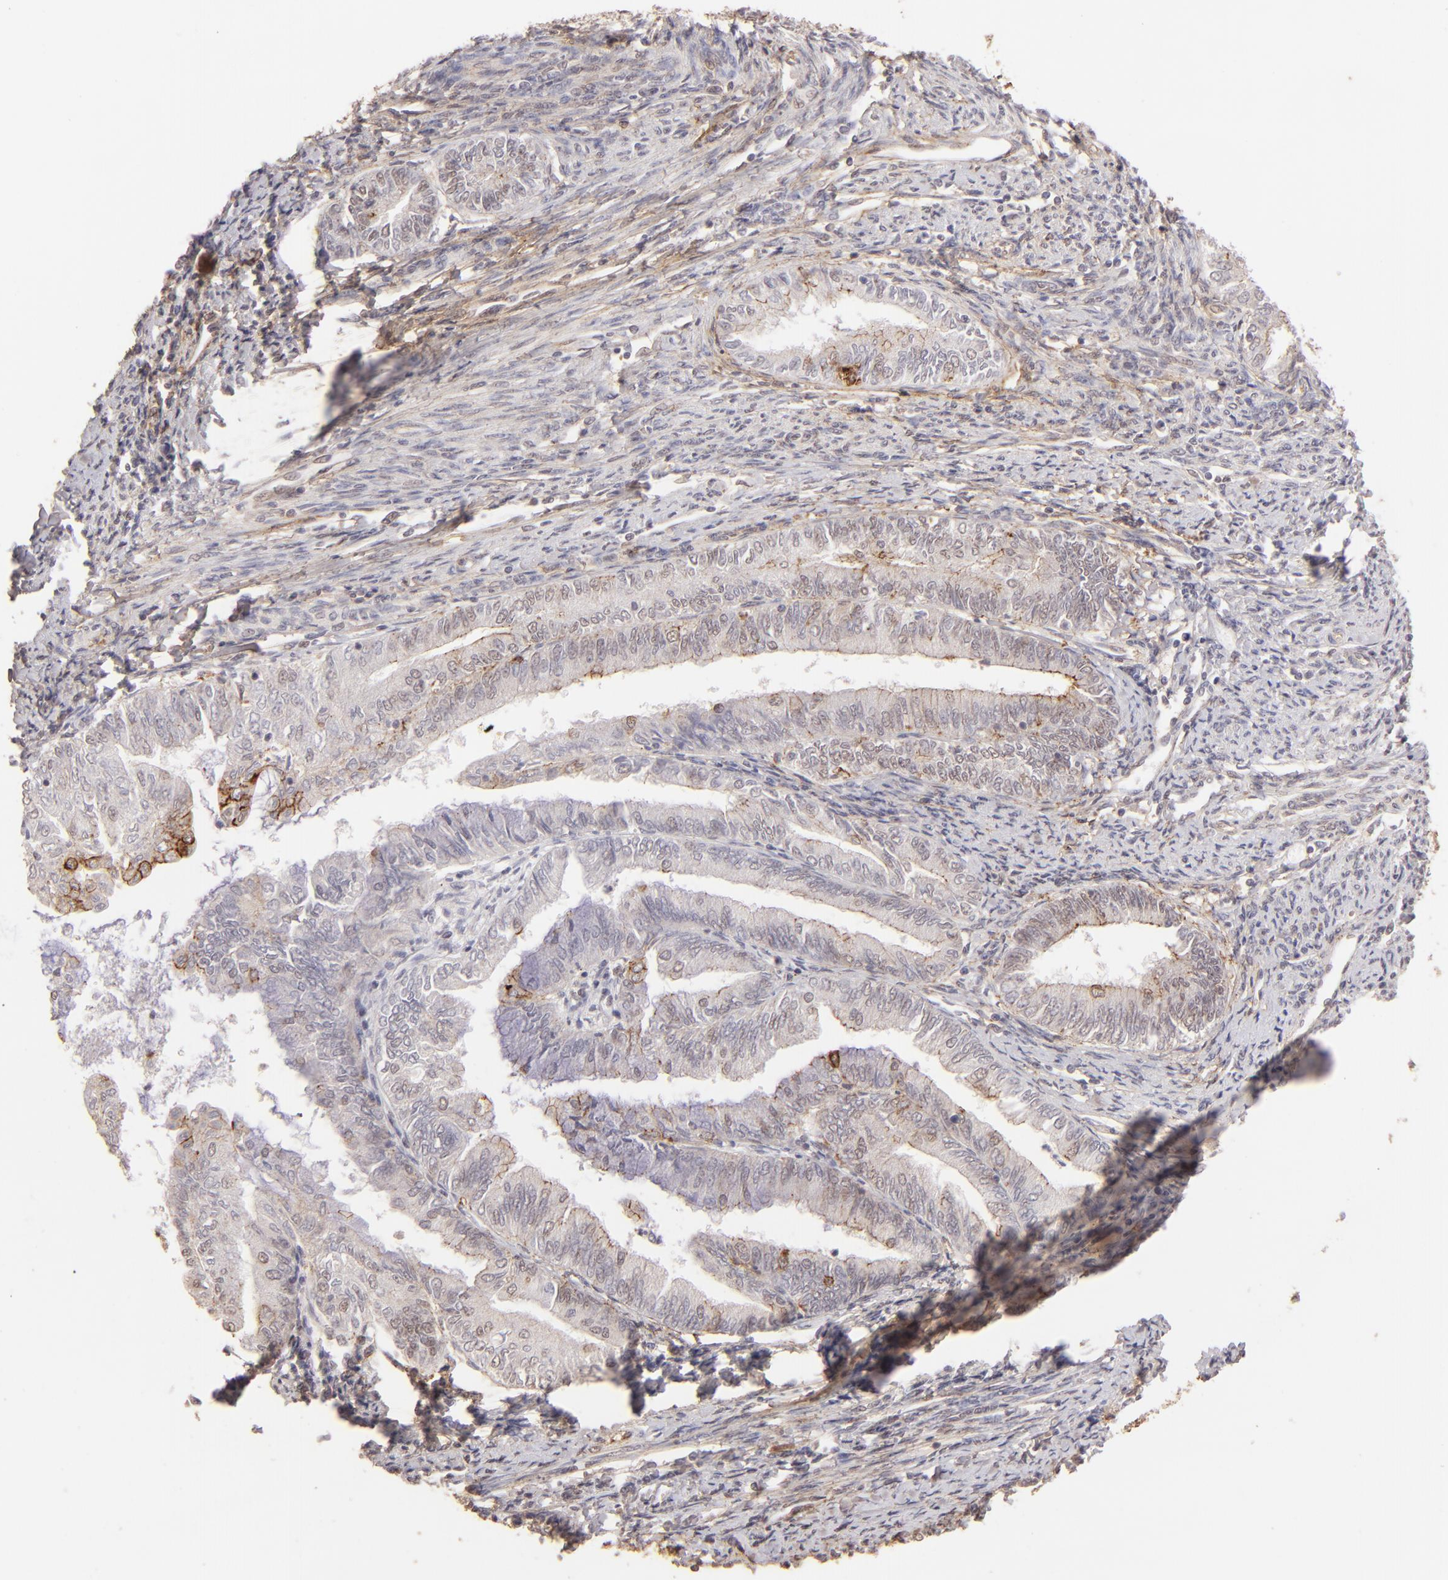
{"staining": {"intensity": "weak", "quantity": ">75%", "location": "cytoplasmic/membranous"}, "tissue": "endometrial cancer", "cell_type": "Tumor cells", "image_type": "cancer", "snomed": [{"axis": "morphology", "description": "Adenocarcinoma, NOS"}, {"axis": "topography", "description": "Endometrium"}], "caption": "This micrograph shows immunohistochemistry (IHC) staining of human endometrial cancer (adenocarcinoma), with low weak cytoplasmic/membranous expression in about >75% of tumor cells.", "gene": "CLDN1", "patient": {"sex": "female", "age": 66}}